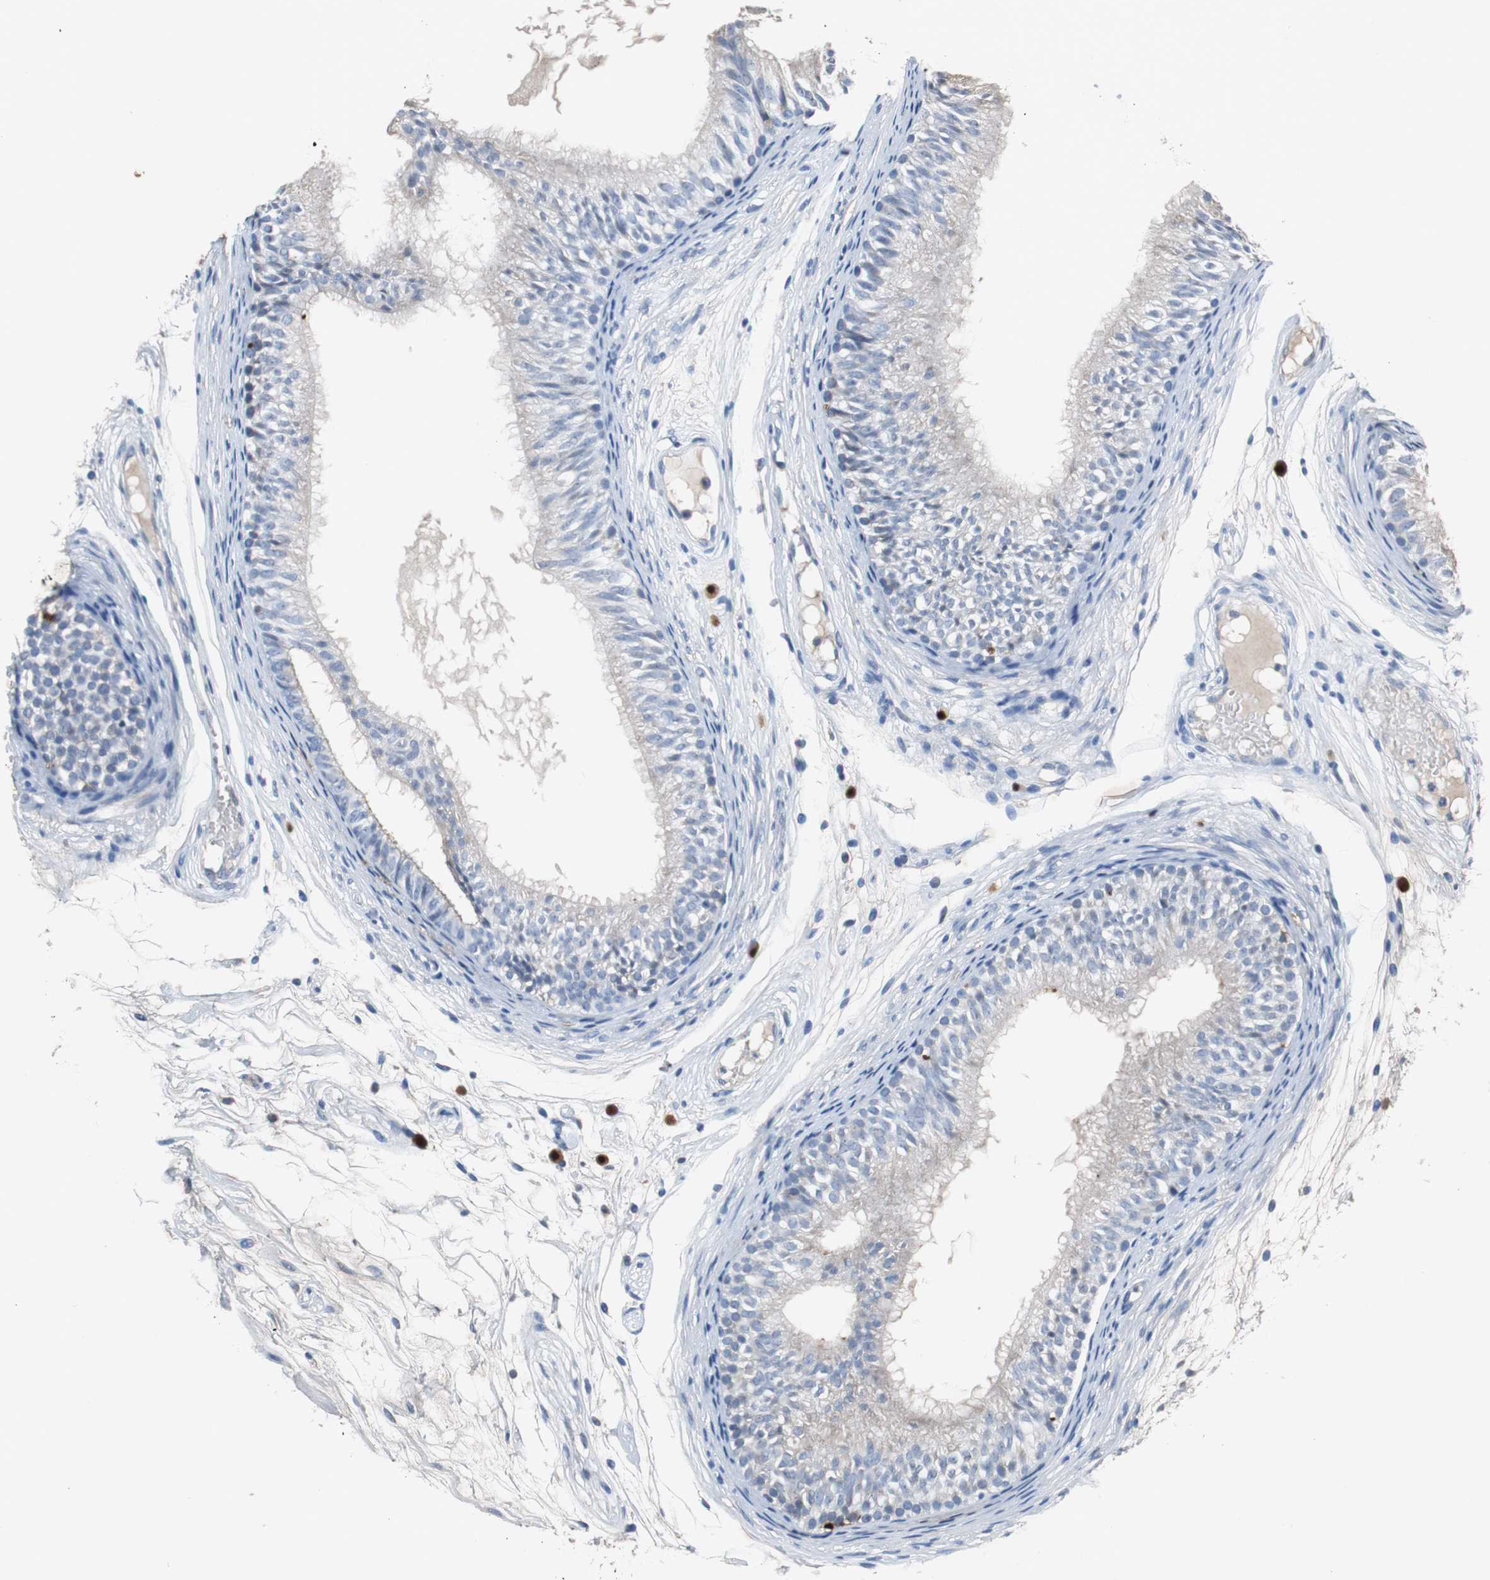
{"staining": {"intensity": "weak", "quantity": "25%-75%", "location": "cytoplasmic/membranous"}, "tissue": "epididymis", "cell_type": "Glandular cells", "image_type": "normal", "snomed": [{"axis": "morphology", "description": "Normal tissue, NOS"}, {"axis": "morphology", "description": "Atrophy, NOS"}, {"axis": "topography", "description": "Testis"}, {"axis": "topography", "description": "Epididymis"}], "caption": "DAB (3,3'-diaminobenzidine) immunohistochemical staining of benign human epididymis displays weak cytoplasmic/membranous protein staining in approximately 25%-75% of glandular cells.", "gene": "CALB2", "patient": {"sex": "male", "age": 18}}